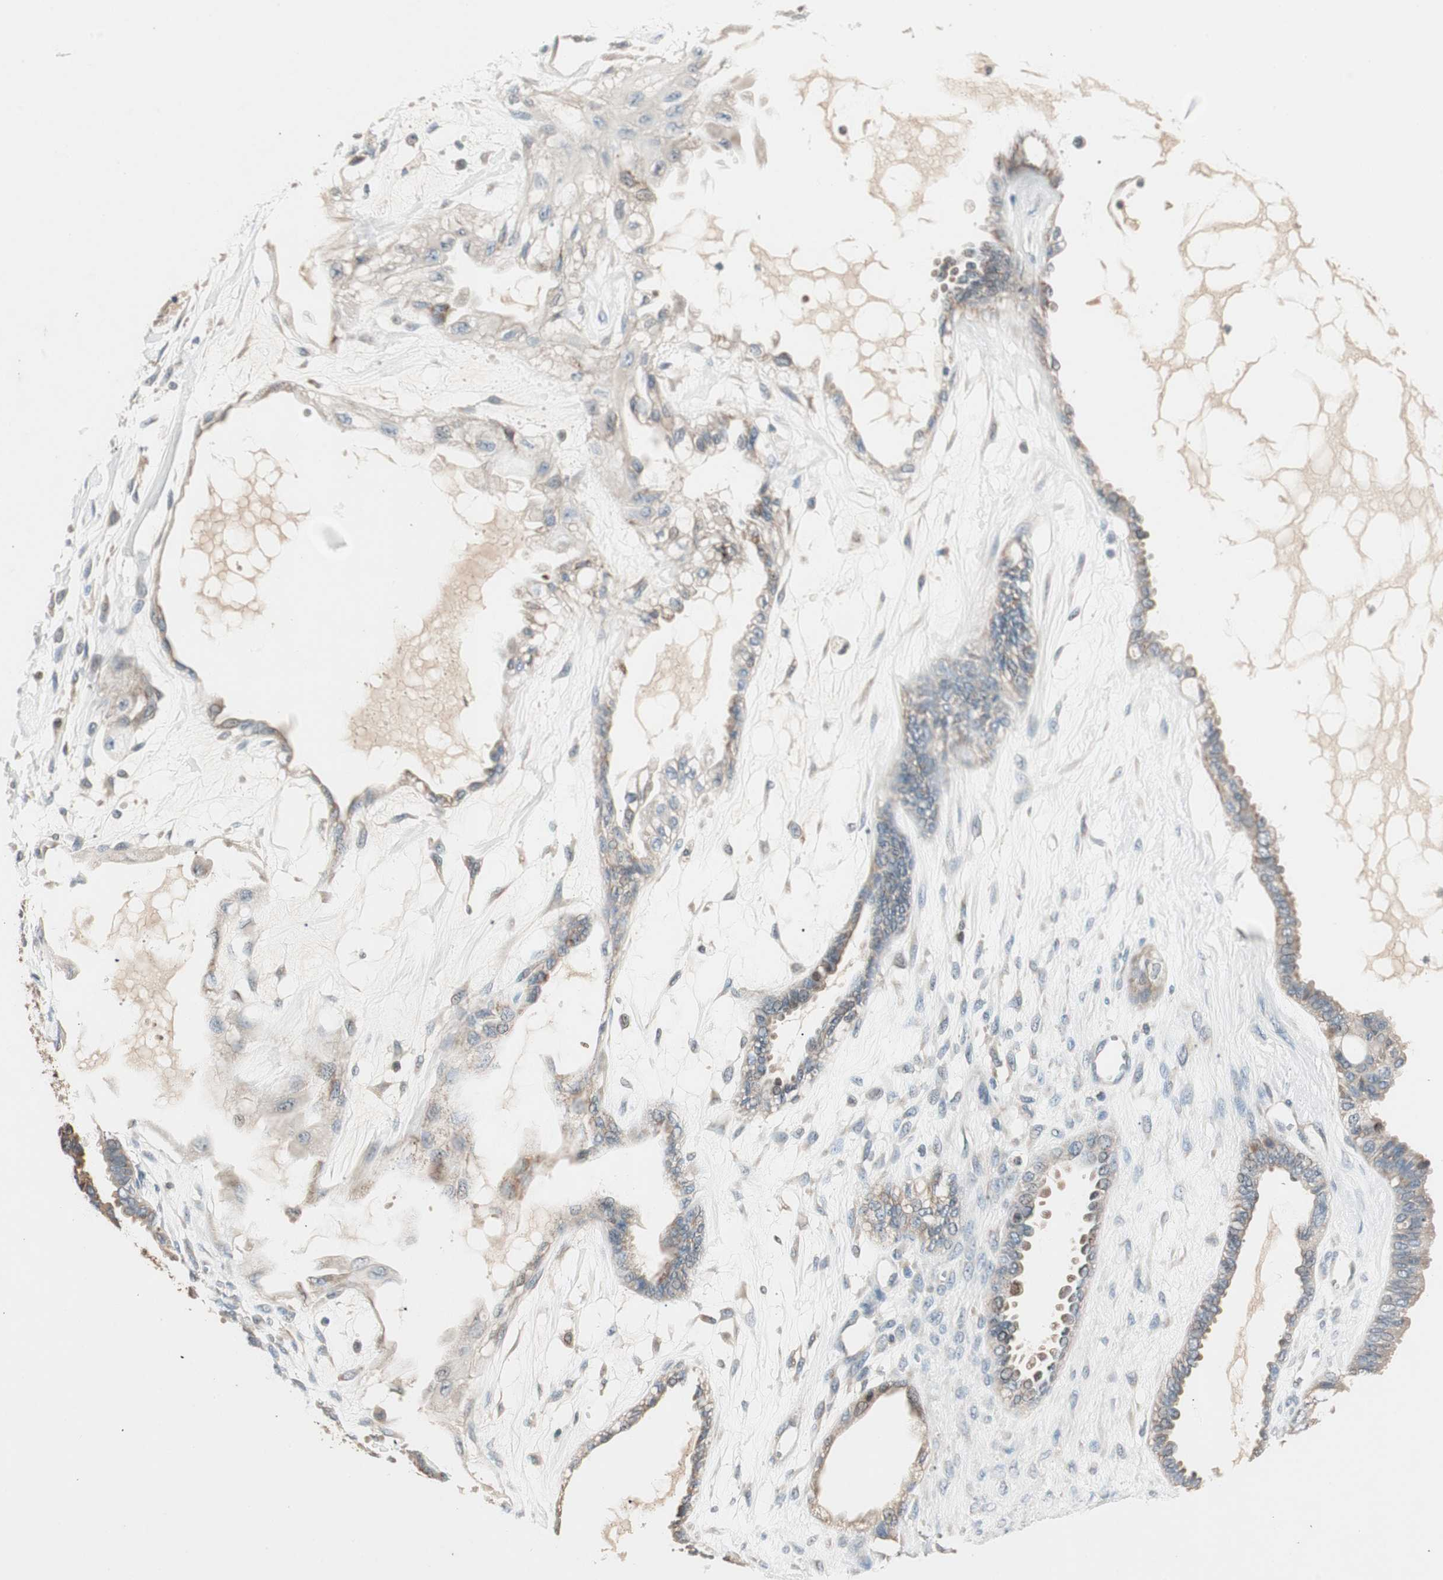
{"staining": {"intensity": "moderate", "quantity": ">75%", "location": "cytoplasmic/membranous"}, "tissue": "ovarian cancer", "cell_type": "Tumor cells", "image_type": "cancer", "snomed": [{"axis": "morphology", "description": "Carcinoma, NOS"}, {"axis": "morphology", "description": "Carcinoma, endometroid"}, {"axis": "topography", "description": "Ovary"}], "caption": "About >75% of tumor cells in ovarian cancer show moderate cytoplasmic/membranous protein expression as visualized by brown immunohistochemical staining.", "gene": "NFRKB", "patient": {"sex": "female", "age": 50}}